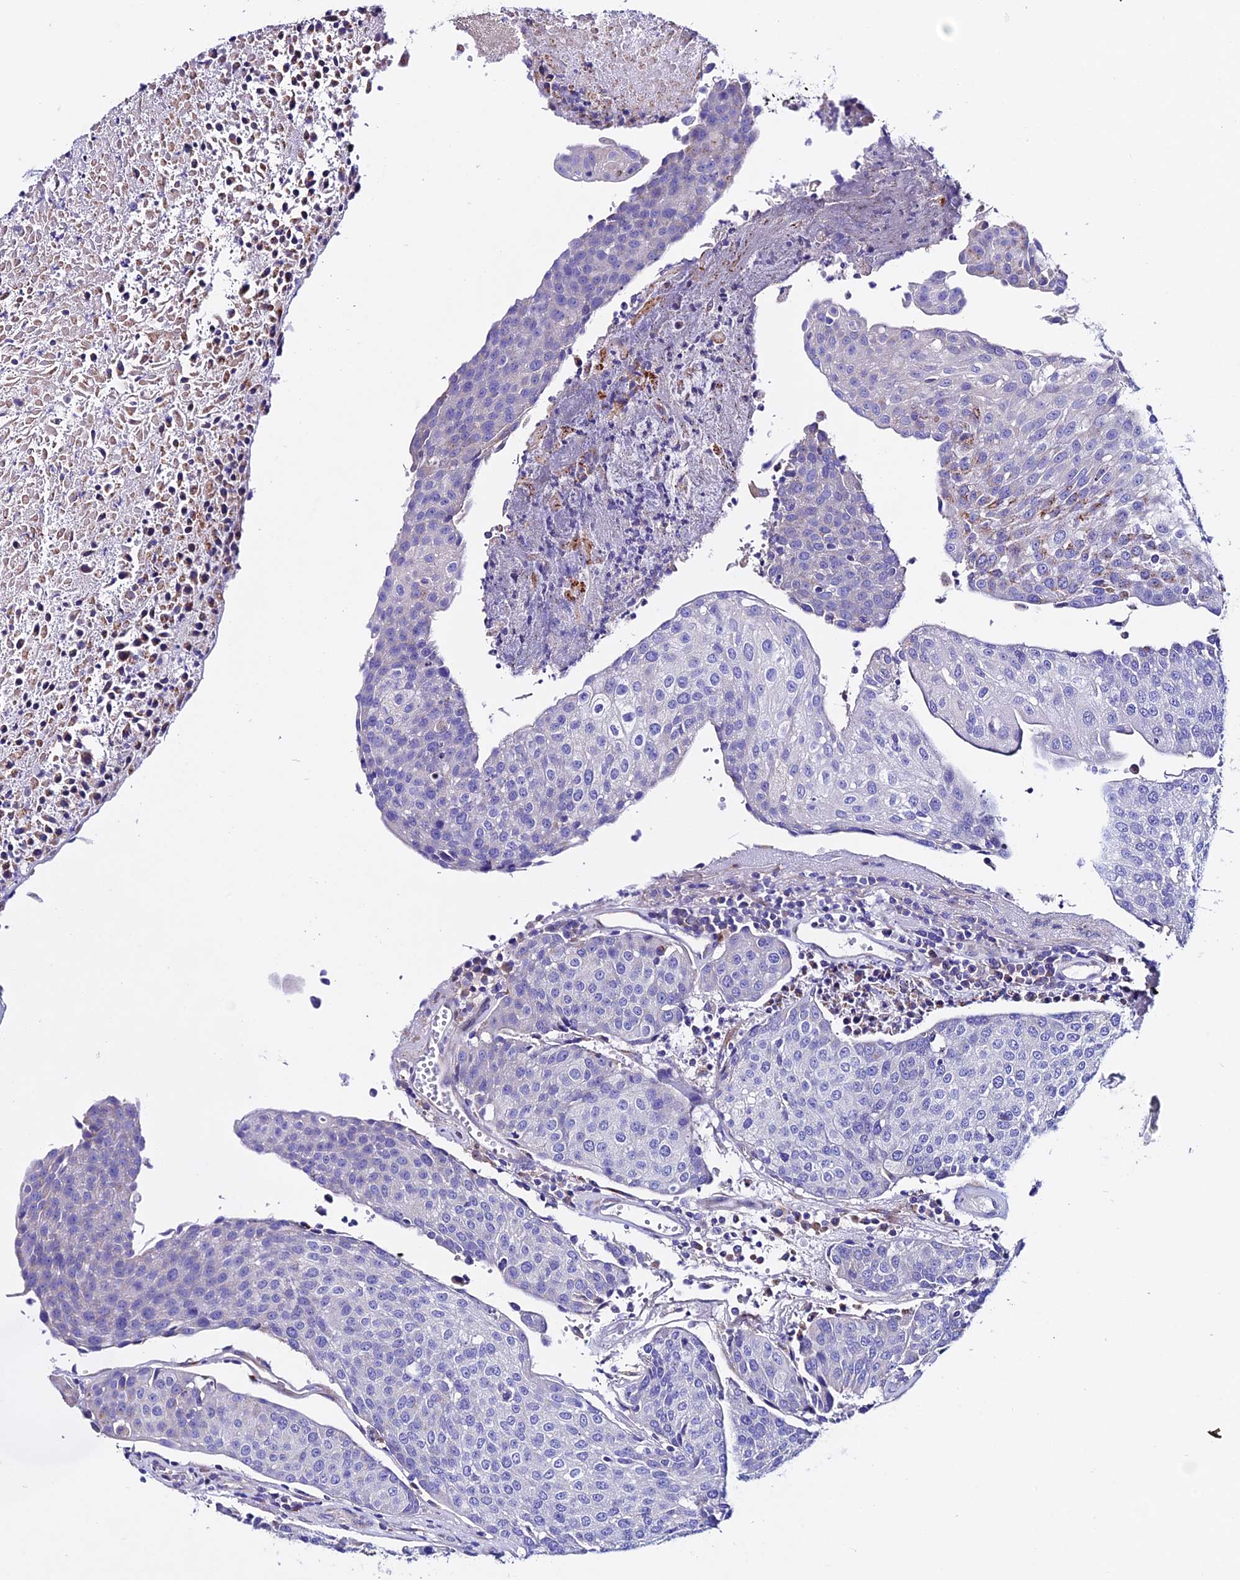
{"staining": {"intensity": "weak", "quantity": "<25%", "location": "cytoplasmic/membranous"}, "tissue": "urothelial cancer", "cell_type": "Tumor cells", "image_type": "cancer", "snomed": [{"axis": "morphology", "description": "Urothelial carcinoma, High grade"}, {"axis": "topography", "description": "Urinary bladder"}], "caption": "Urothelial cancer was stained to show a protein in brown. There is no significant positivity in tumor cells. (DAB immunohistochemistry visualized using brightfield microscopy, high magnification).", "gene": "OR51Q1", "patient": {"sex": "female", "age": 85}}